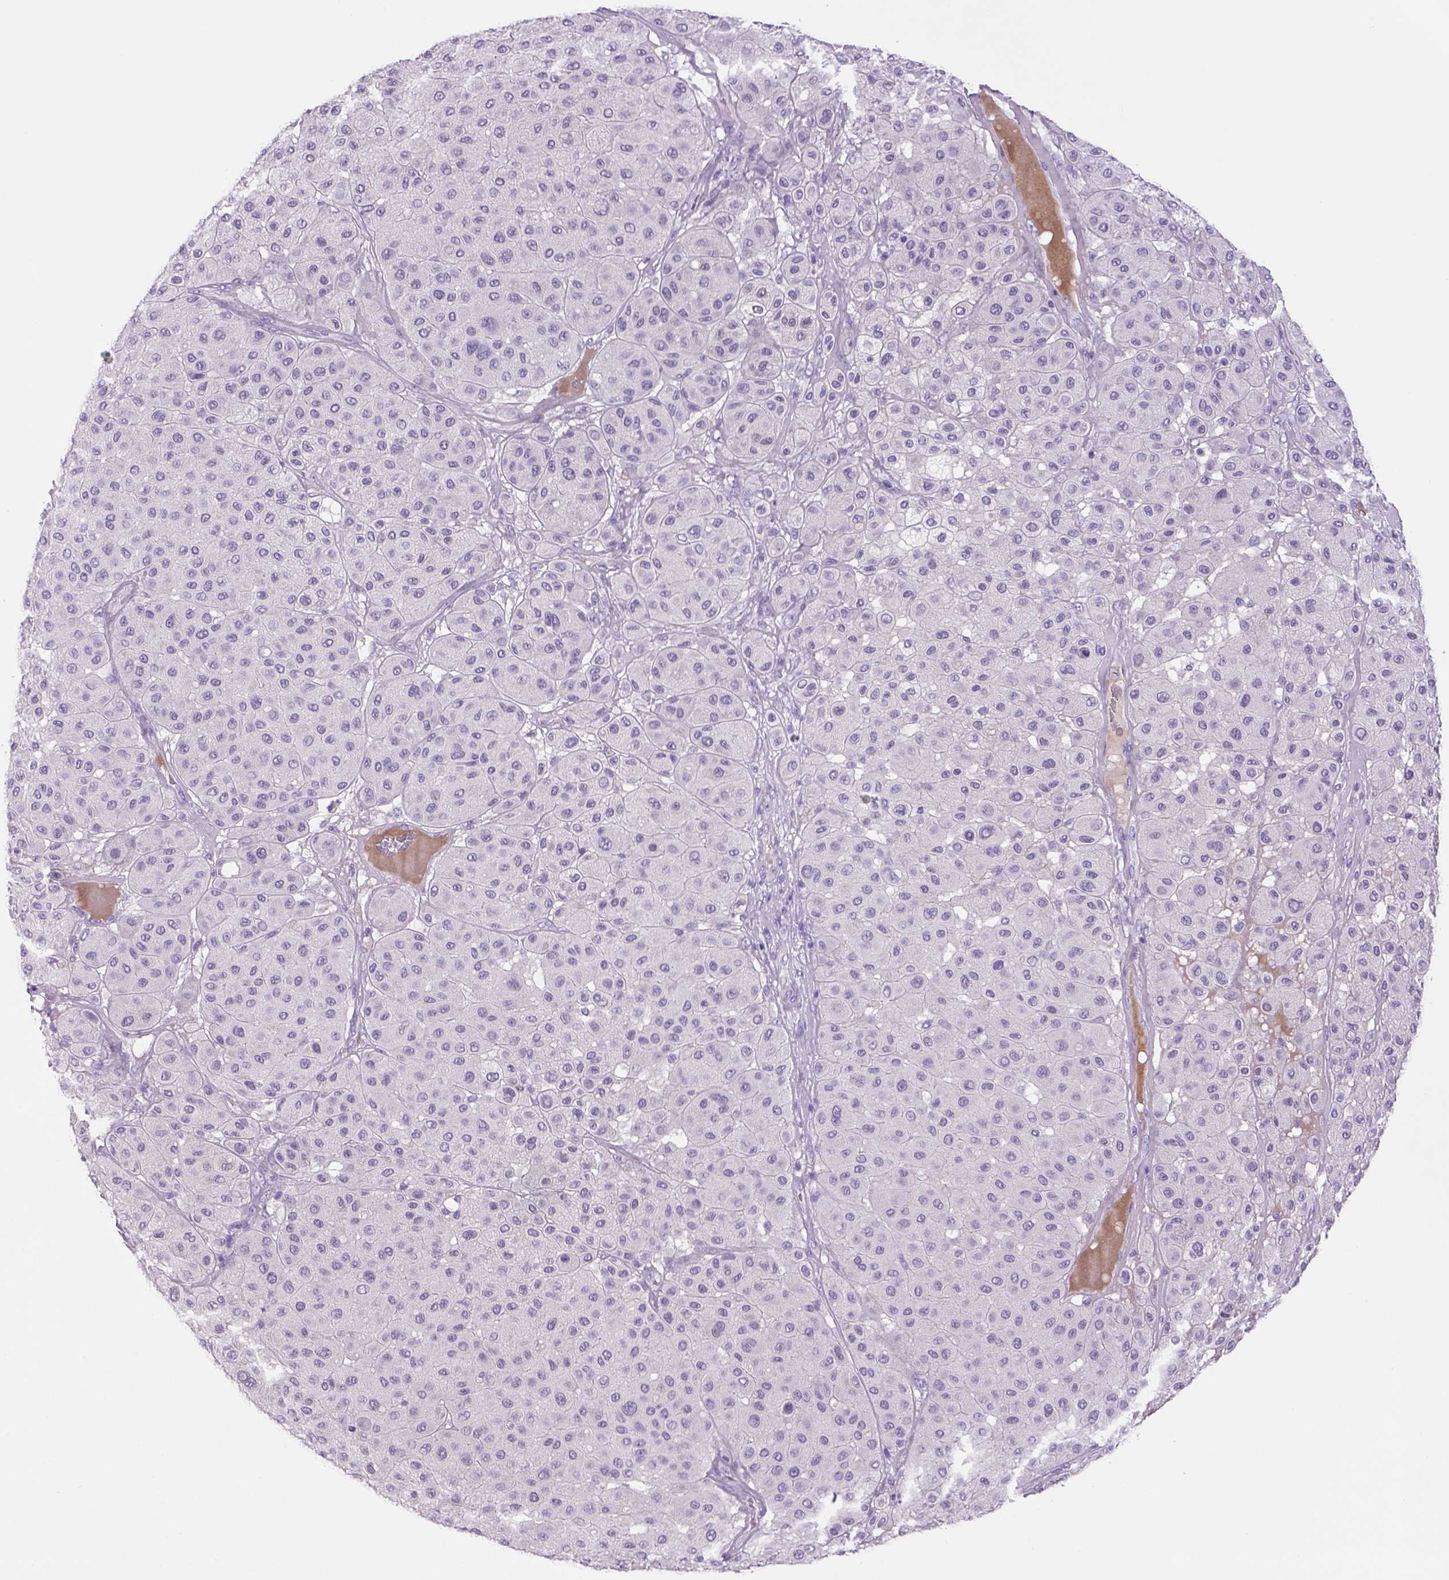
{"staining": {"intensity": "negative", "quantity": "none", "location": "none"}, "tissue": "melanoma", "cell_type": "Tumor cells", "image_type": "cancer", "snomed": [{"axis": "morphology", "description": "Malignant melanoma, Metastatic site"}, {"axis": "topography", "description": "Smooth muscle"}], "caption": "Histopathology image shows no protein positivity in tumor cells of malignant melanoma (metastatic site) tissue.", "gene": "DBH", "patient": {"sex": "male", "age": 41}}